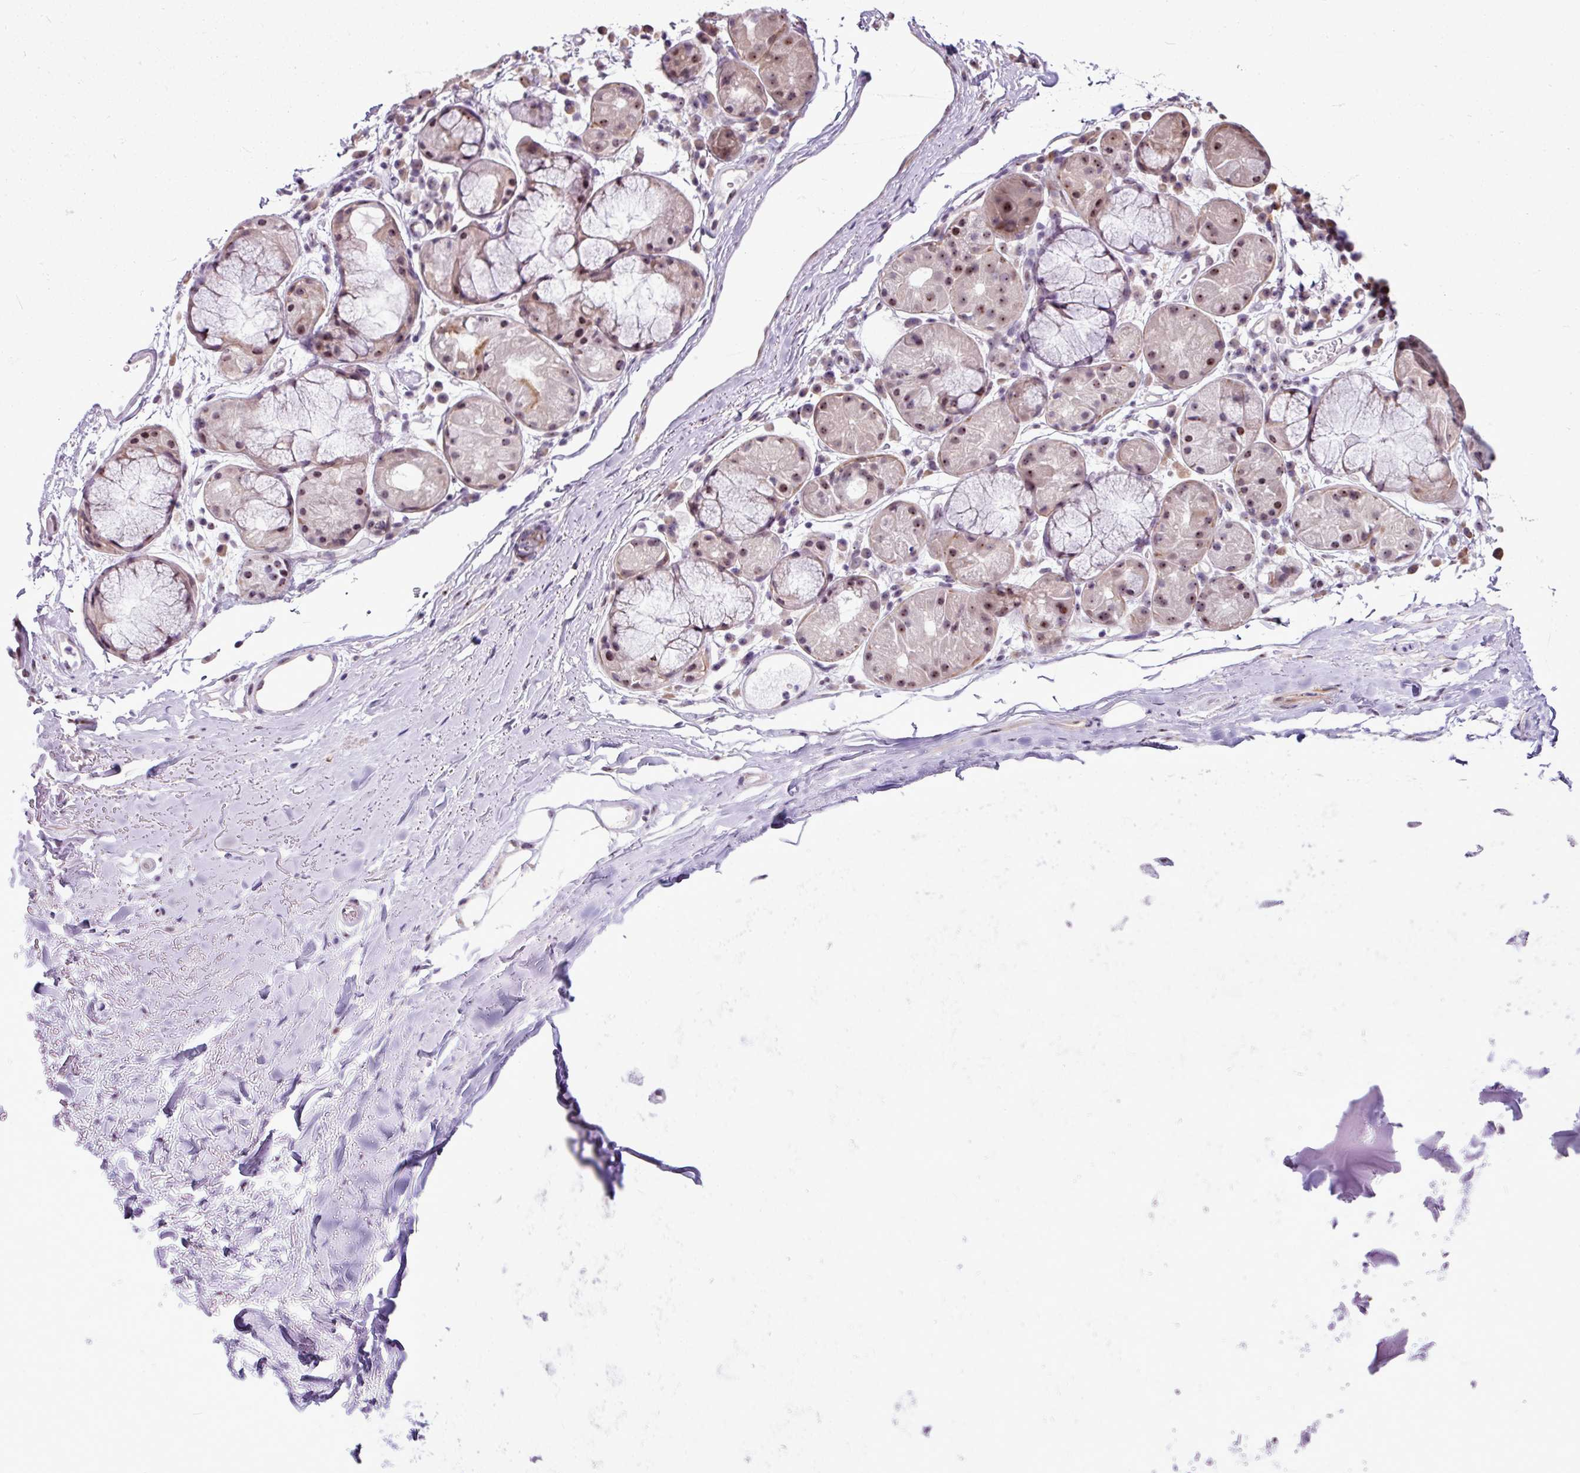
{"staining": {"intensity": "weak", "quantity": ">75%", "location": "nuclear"}, "tissue": "soft tissue", "cell_type": "Fibroblasts", "image_type": "normal", "snomed": [{"axis": "morphology", "description": "Normal tissue, NOS"}, {"axis": "topography", "description": "Cartilage tissue"}], "caption": "Protein staining of normal soft tissue reveals weak nuclear staining in approximately >75% of fibroblasts. Nuclei are stained in blue.", "gene": "UTP18", "patient": {"sex": "male", "age": 80}}